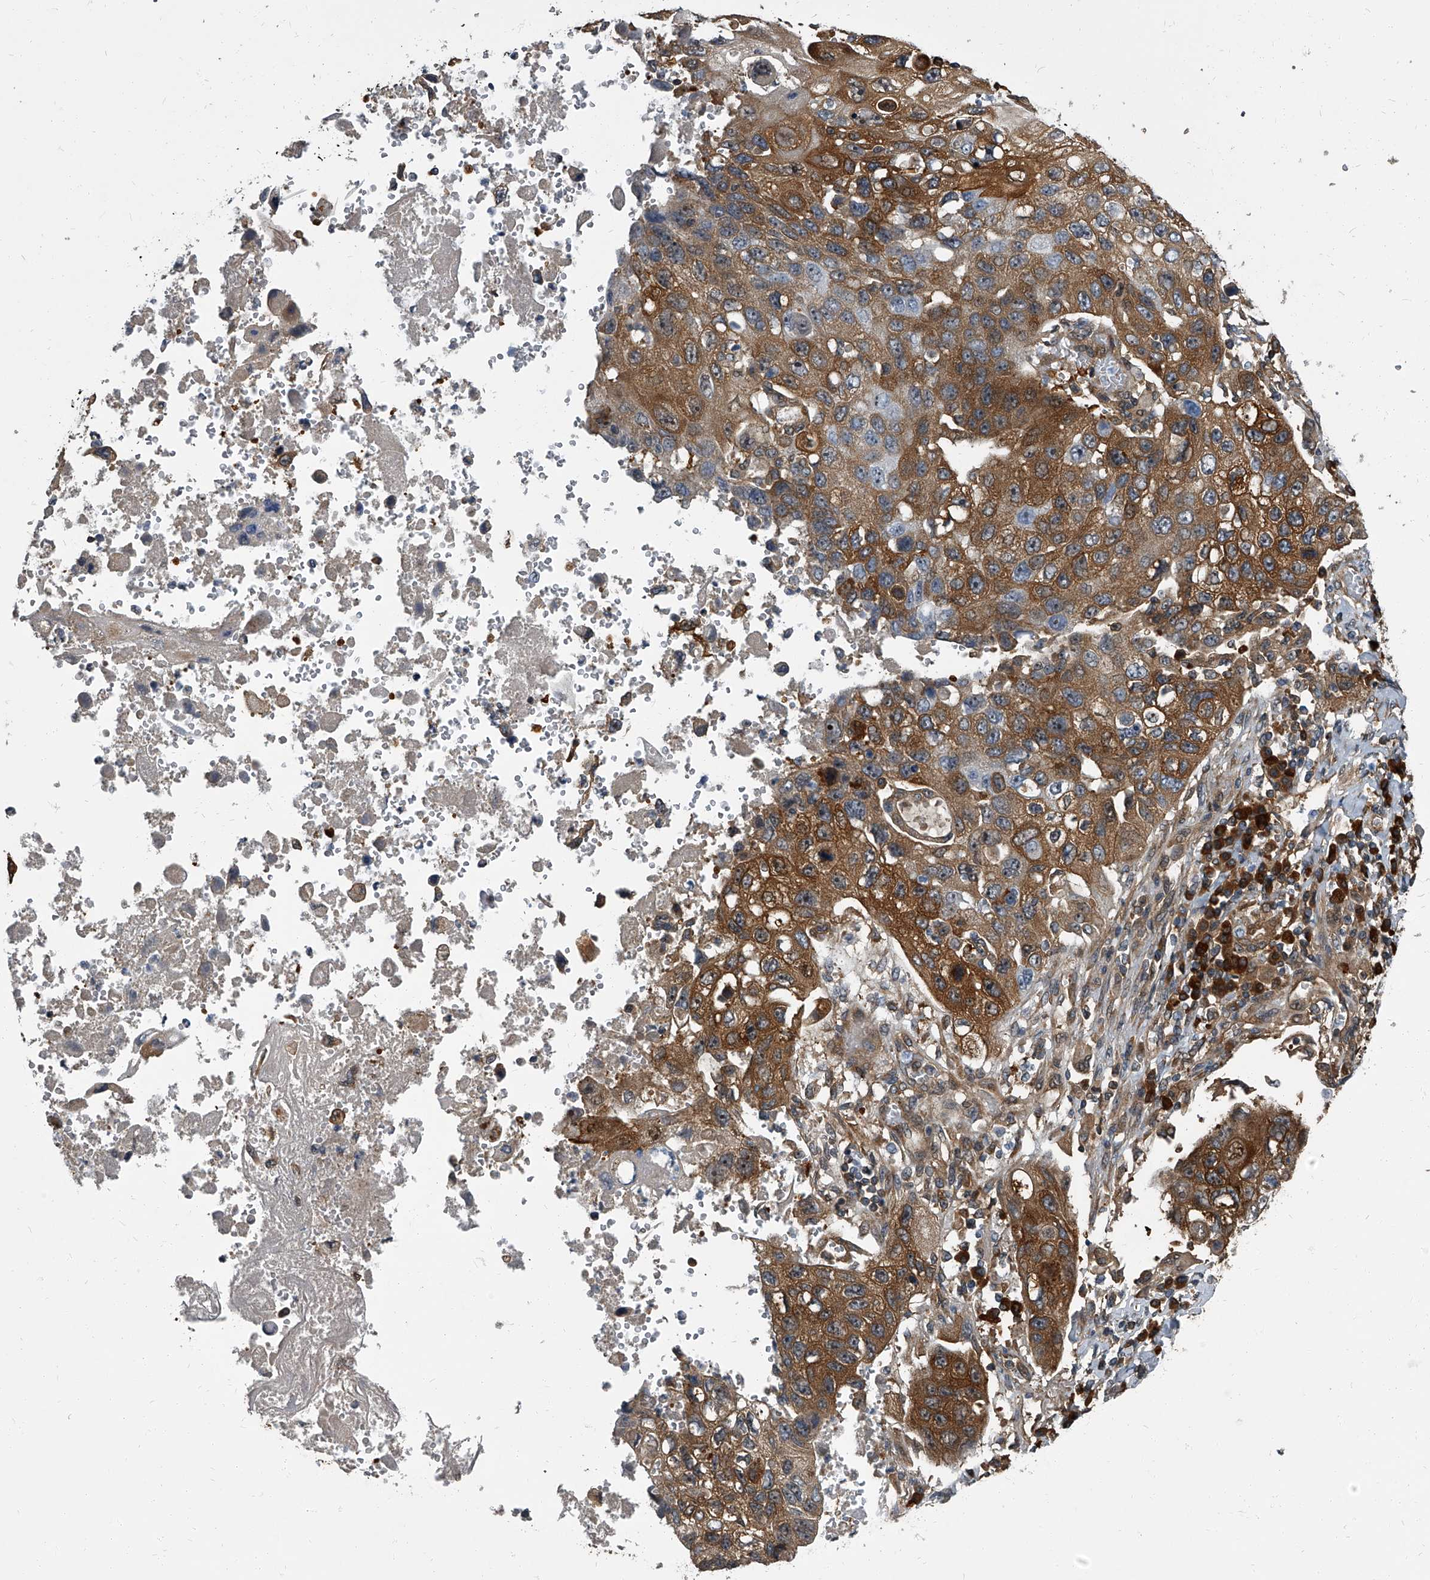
{"staining": {"intensity": "moderate", "quantity": ">75%", "location": "cytoplasmic/membranous"}, "tissue": "lung cancer", "cell_type": "Tumor cells", "image_type": "cancer", "snomed": [{"axis": "morphology", "description": "Squamous cell carcinoma, NOS"}, {"axis": "topography", "description": "Lung"}], "caption": "Lung squamous cell carcinoma stained with DAB (3,3'-diaminobenzidine) immunohistochemistry shows medium levels of moderate cytoplasmic/membranous staining in about >75% of tumor cells. Ihc stains the protein in brown and the nuclei are stained blue.", "gene": "CDV3", "patient": {"sex": "male", "age": 61}}